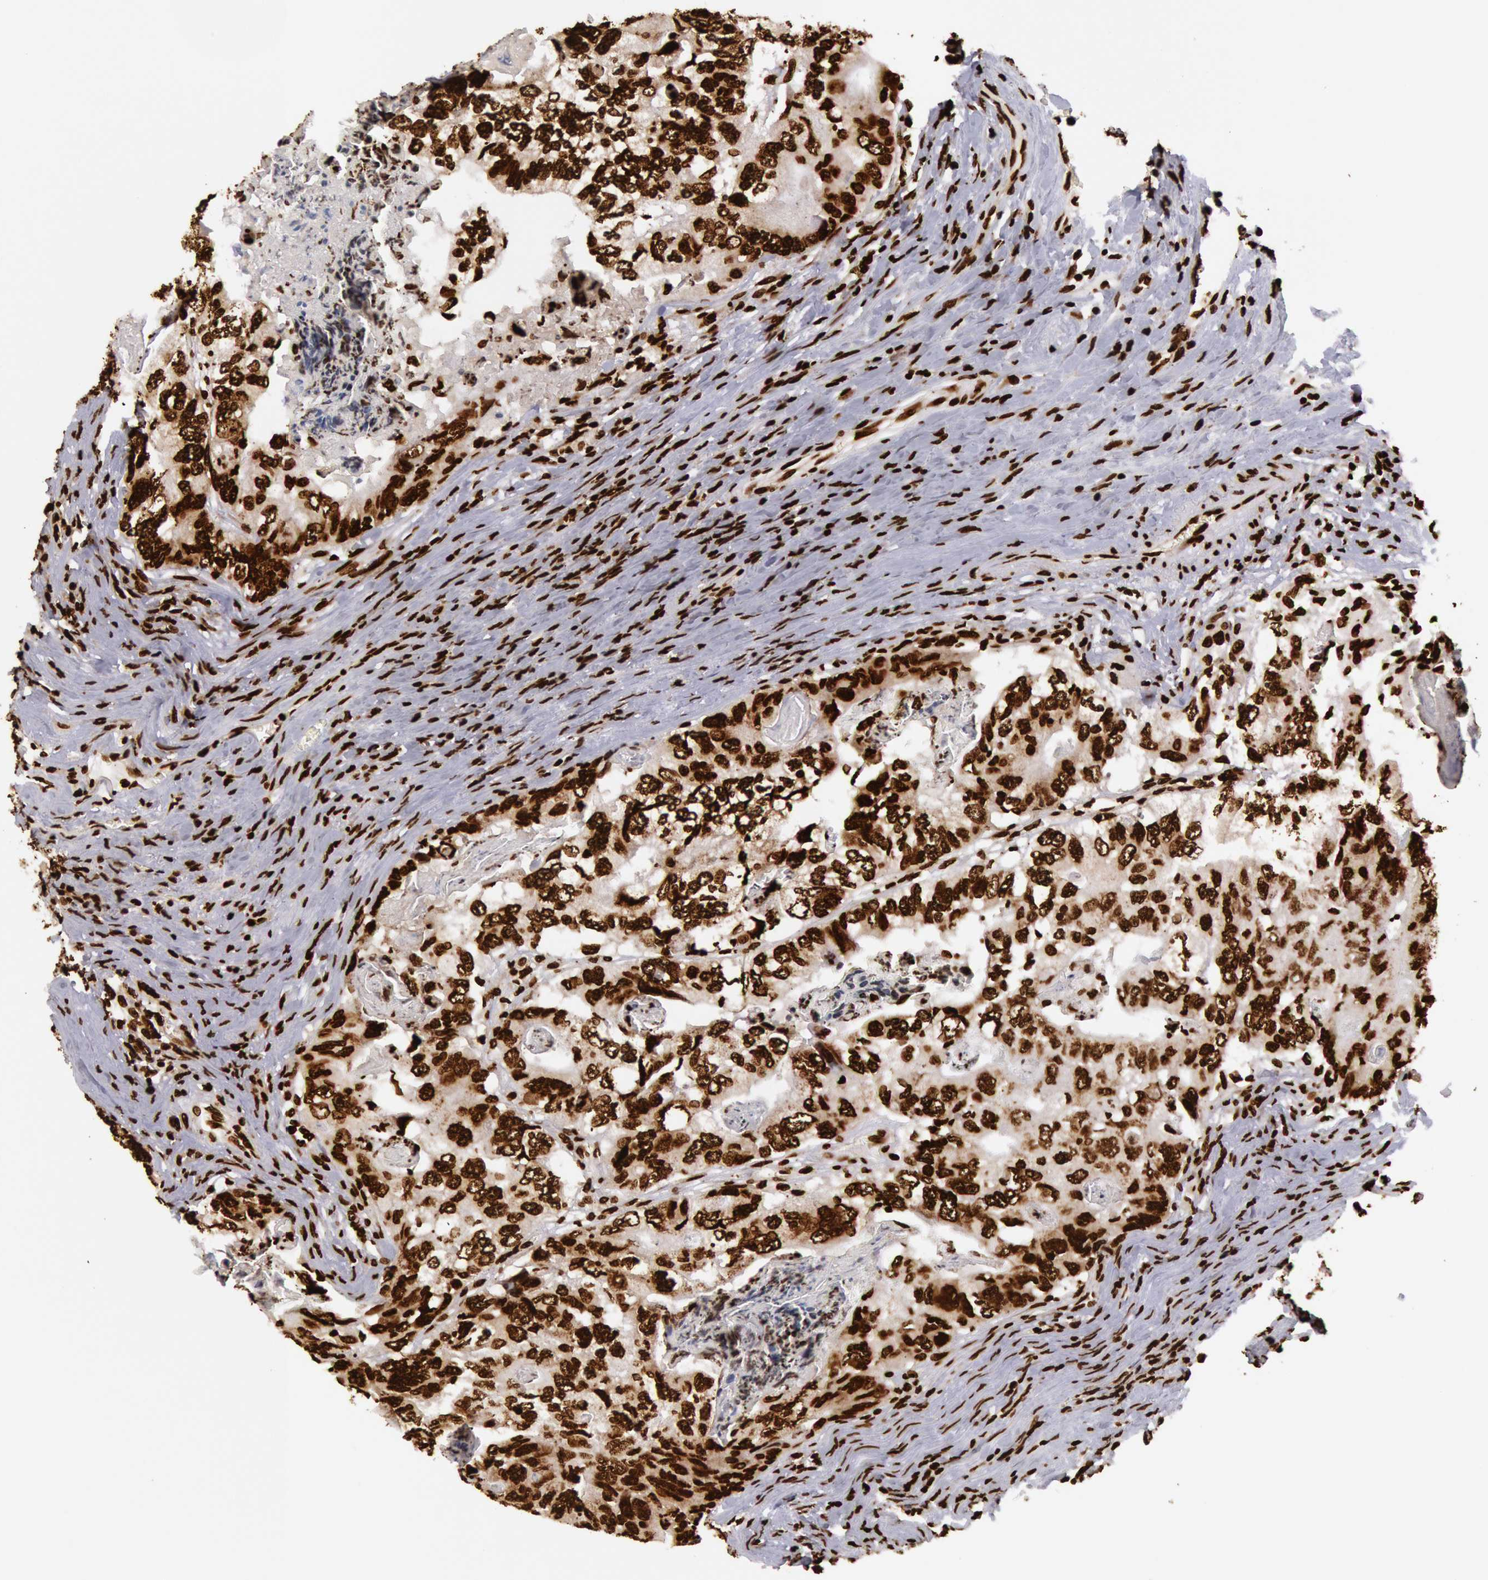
{"staining": {"intensity": "strong", "quantity": ">75%", "location": "nuclear"}, "tissue": "colorectal cancer", "cell_type": "Tumor cells", "image_type": "cancer", "snomed": [{"axis": "morphology", "description": "Adenocarcinoma, NOS"}, {"axis": "topography", "description": "Rectum"}], "caption": "Colorectal cancer stained with a brown dye displays strong nuclear positive expression in approximately >75% of tumor cells.", "gene": "H3-4", "patient": {"sex": "female", "age": 82}}